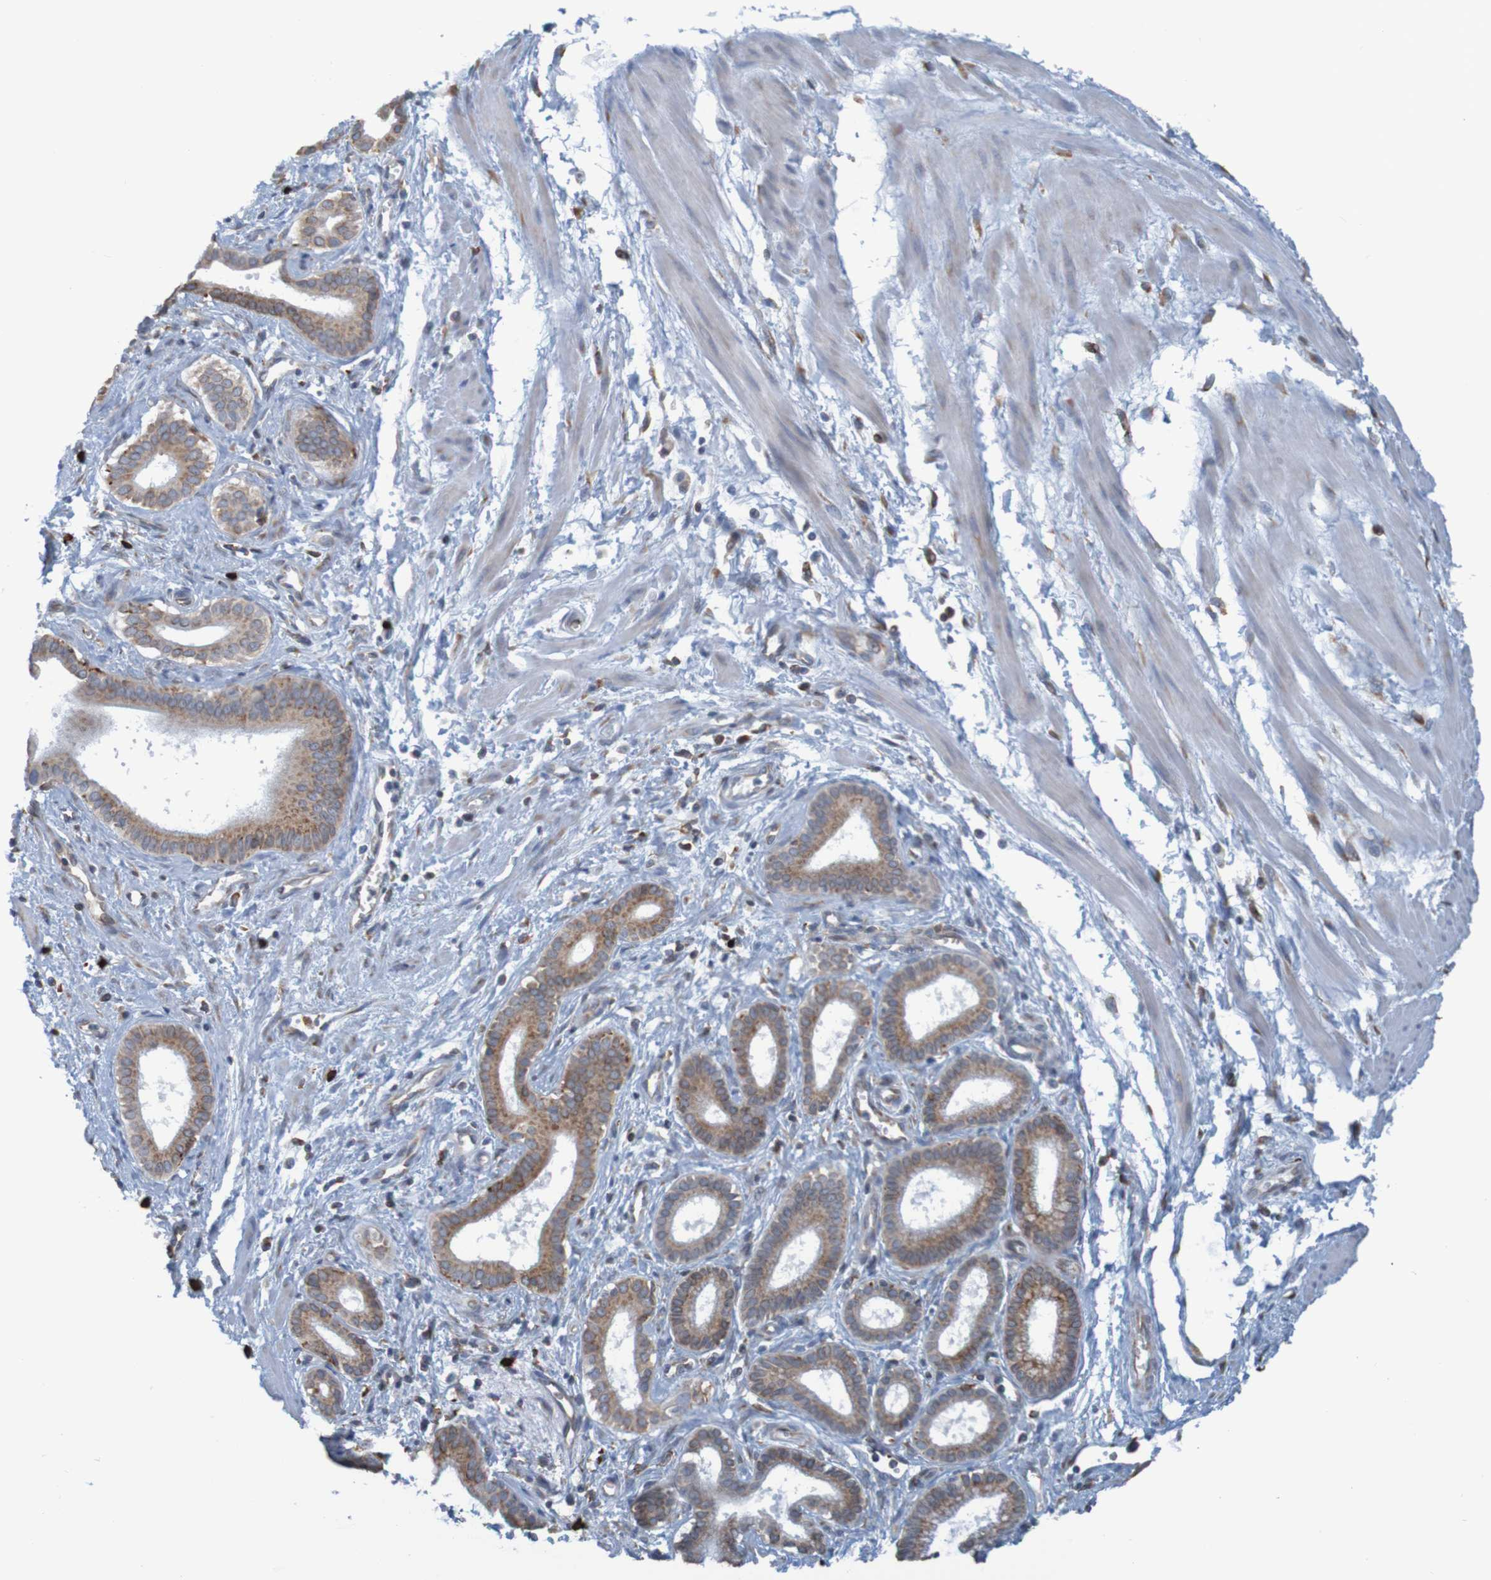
{"staining": {"intensity": "weak", "quantity": ">75%", "location": "cytoplasmic/membranous"}, "tissue": "pancreatic cancer", "cell_type": "Tumor cells", "image_type": "cancer", "snomed": [{"axis": "morphology", "description": "Normal tissue, NOS"}, {"axis": "topography", "description": "Lymph node"}], "caption": "Pancreatic cancer tissue displays weak cytoplasmic/membranous positivity in about >75% of tumor cells, visualized by immunohistochemistry. (DAB (3,3'-diaminobenzidine) IHC with brightfield microscopy, high magnification).", "gene": "SSR1", "patient": {"sex": "male", "age": 50}}